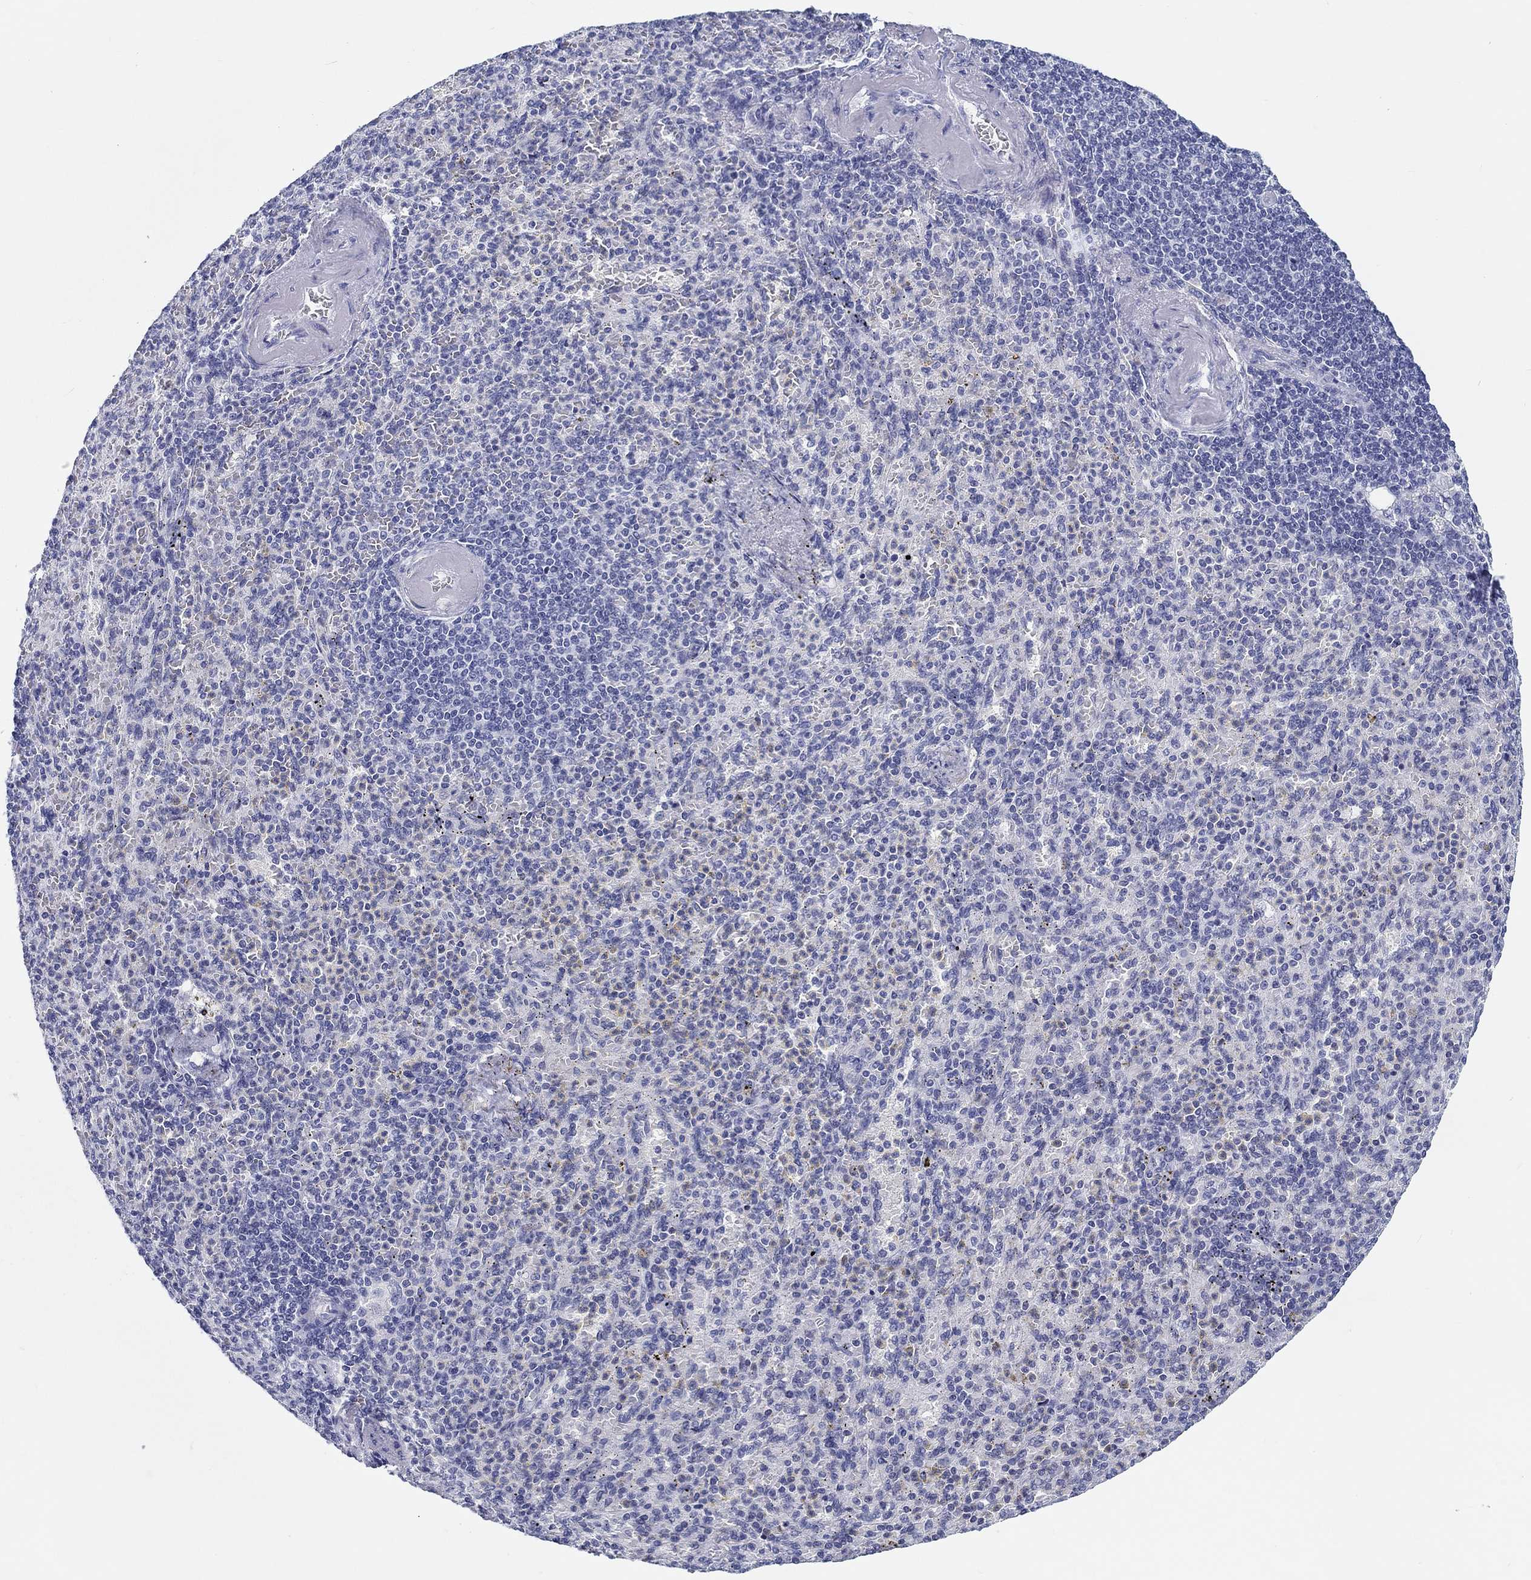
{"staining": {"intensity": "weak", "quantity": "<25%", "location": "cytoplasmic/membranous"}, "tissue": "spleen", "cell_type": "Cells in red pulp", "image_type": "normal", "snomed": [{"axis": "morphology", "description": "Normal tissue, NOS"}, {"axis": "topography", "description": "Spleen"}], "caption": "Immunohistochemistry (IHC) histopathology image of benign human spleen stained for a protein (brown), which shows no expression in cells in red pulp.", "gene": "H1", "patient": {"sex": "female", "age": 74}}